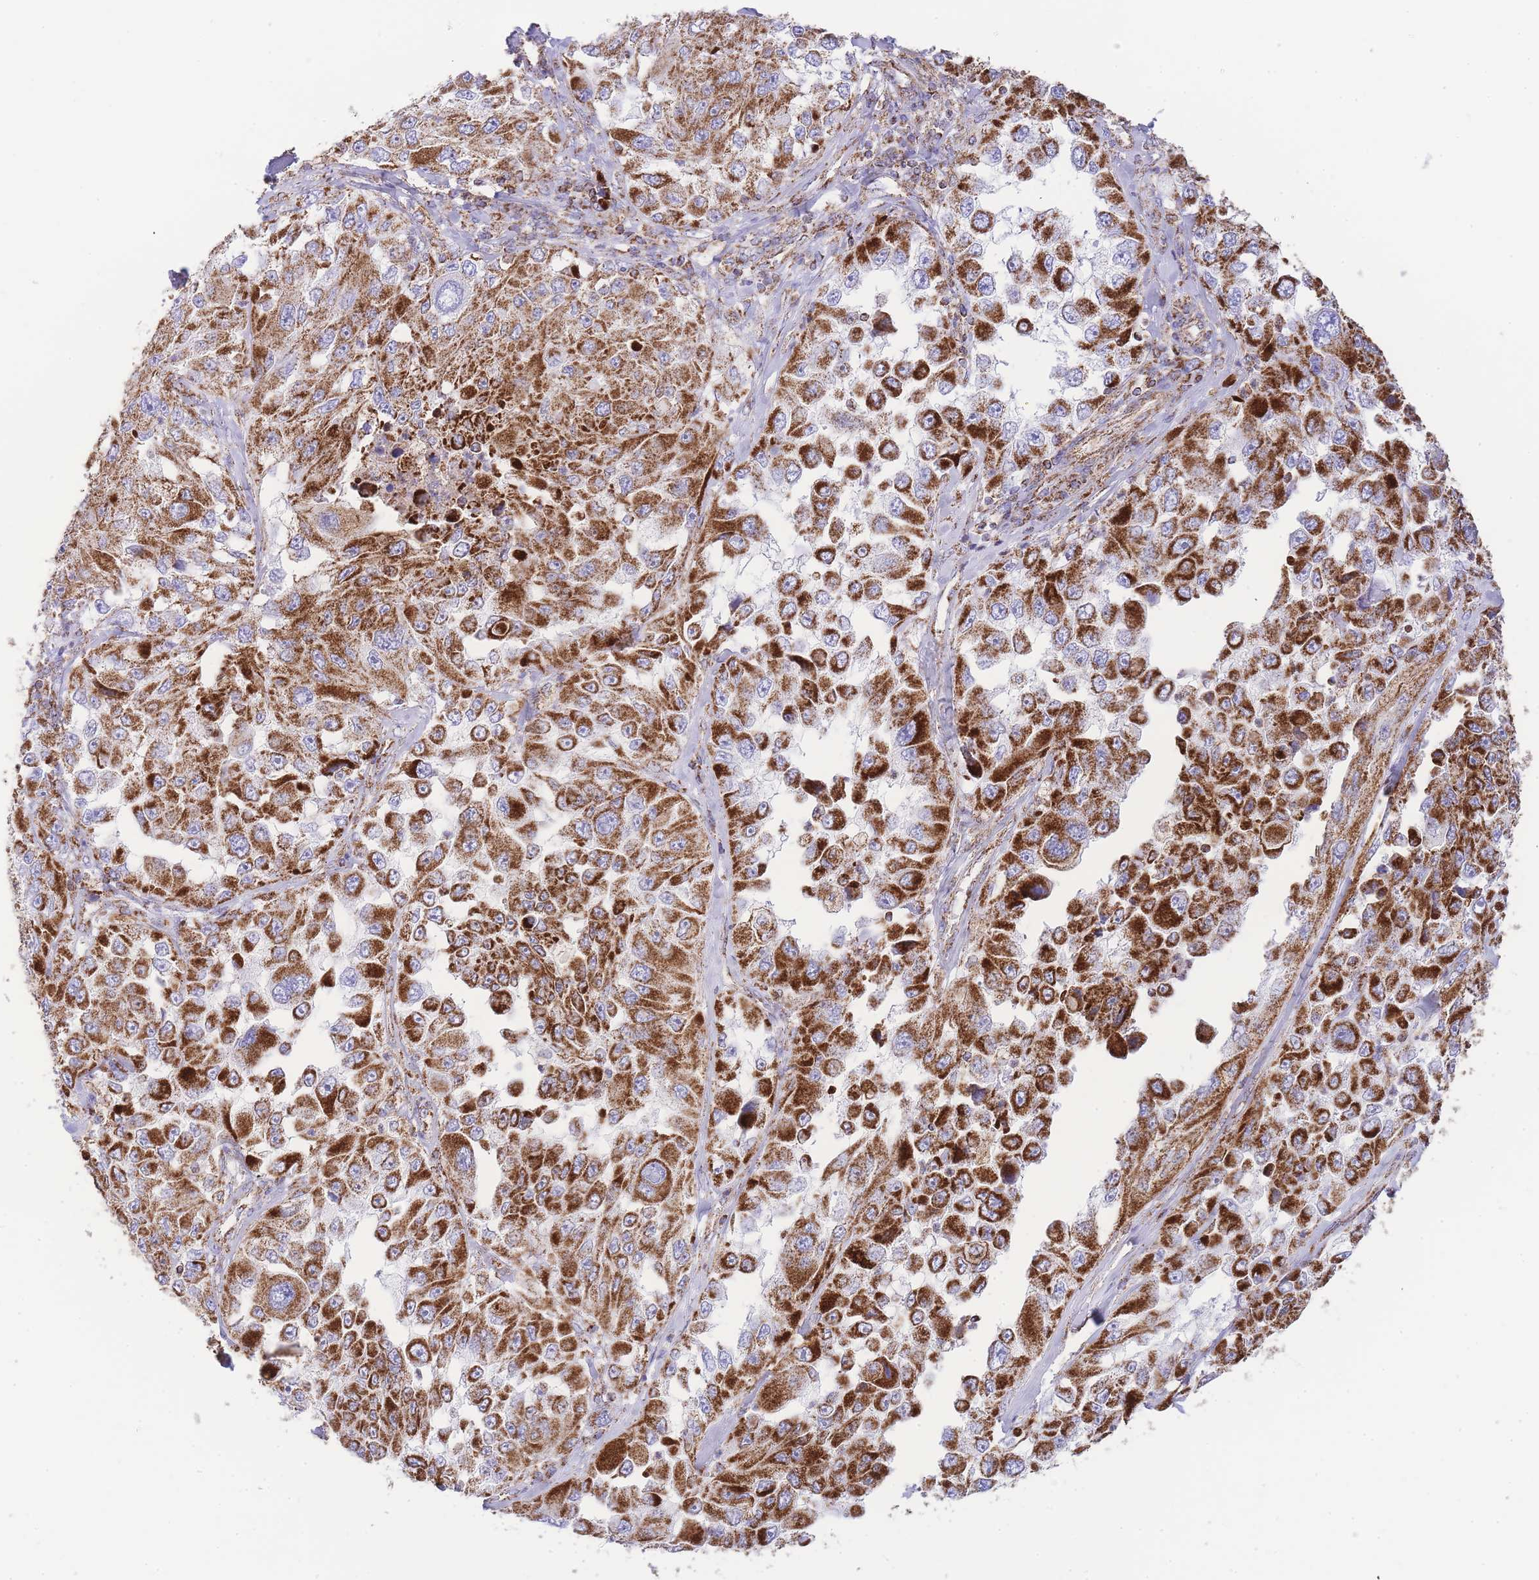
{"staining": {"intensity": "strong", "quantity": ">75%", "location": "cytoplasmic/membranous"}, "tissue": "melanoma", "cell_type": "Tumor cells", "image_type": "cancer", "snomed": [{"axis": "morphology", "description": "Malignant melanoma, Metastatic site"}, {"axis": "topography", "description": "Lymph node"}], "caption": "Immunohistochemical staining of malignant melanoma (metastatic site) demonstrates strong cytoplasmic/membranous protein positivity in about >75% of tumor cells. (Stains: DAB (3,3'-diaminobenzidine) in brown, nuclei in blue, Microscopy: brightfield microscopy at high magnification).", "gene": "GSTM1", "patient": {"sex": "male", "age": 62}}